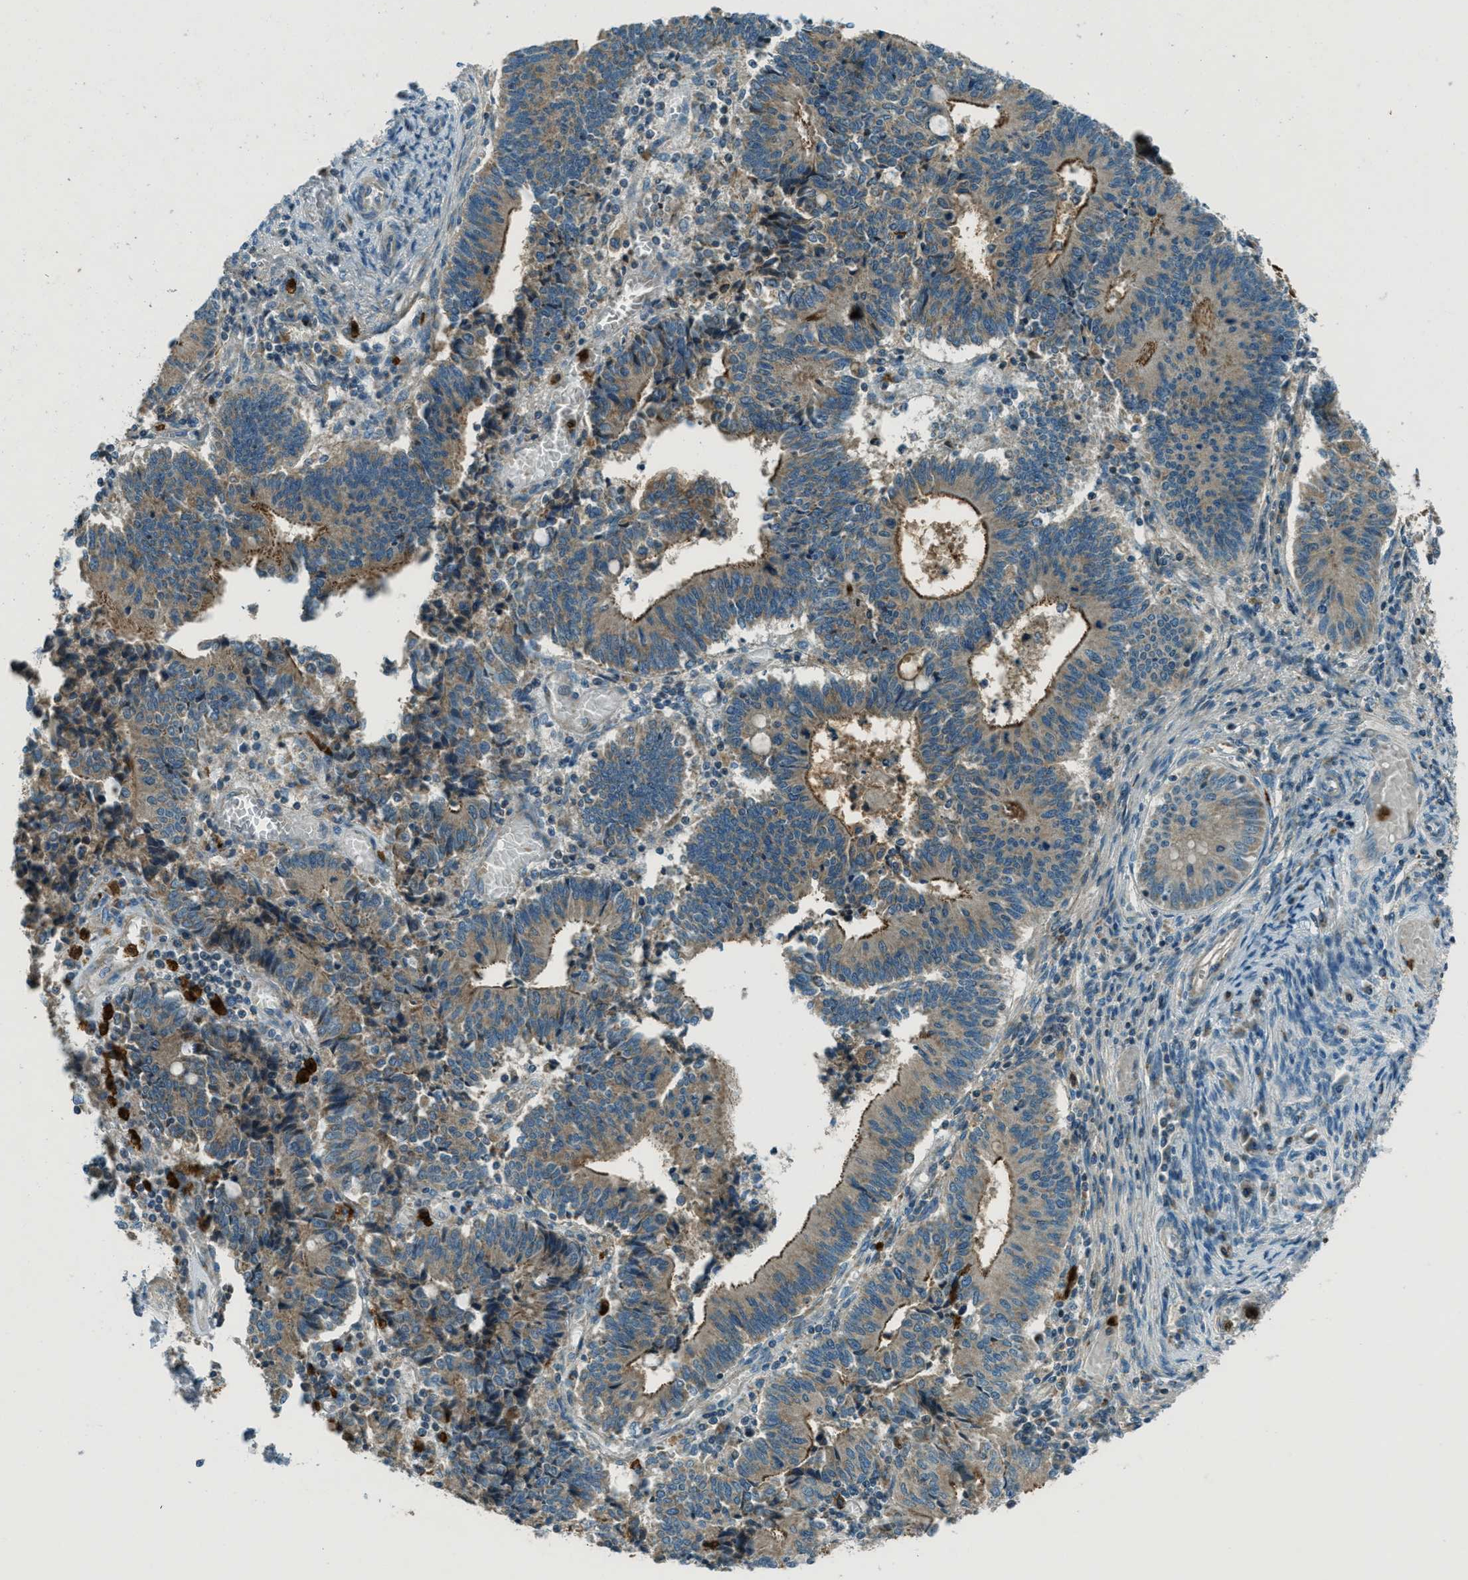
{"staining": {"intensity": "moderate", "quantity": ">75%", "location": "cytoplasmic/membranous"}, "tissue": "cervical cancer", "cell_type": "Tumor cells", "image_type": "cancer", "snomed": [{"axis": "morphology", "description": "Adenocarcinoma, NOS"}, {"axis": "topography", "description": "Cervix"}], "caption": "Tumor cells demonstrate moderate cytoplasmic/membranous positivity in approximately >75% of cells in cervical cancer (adenocarcinoma).", "gene": "FAR1", "patient": {"sex": "female", "age": 44}}